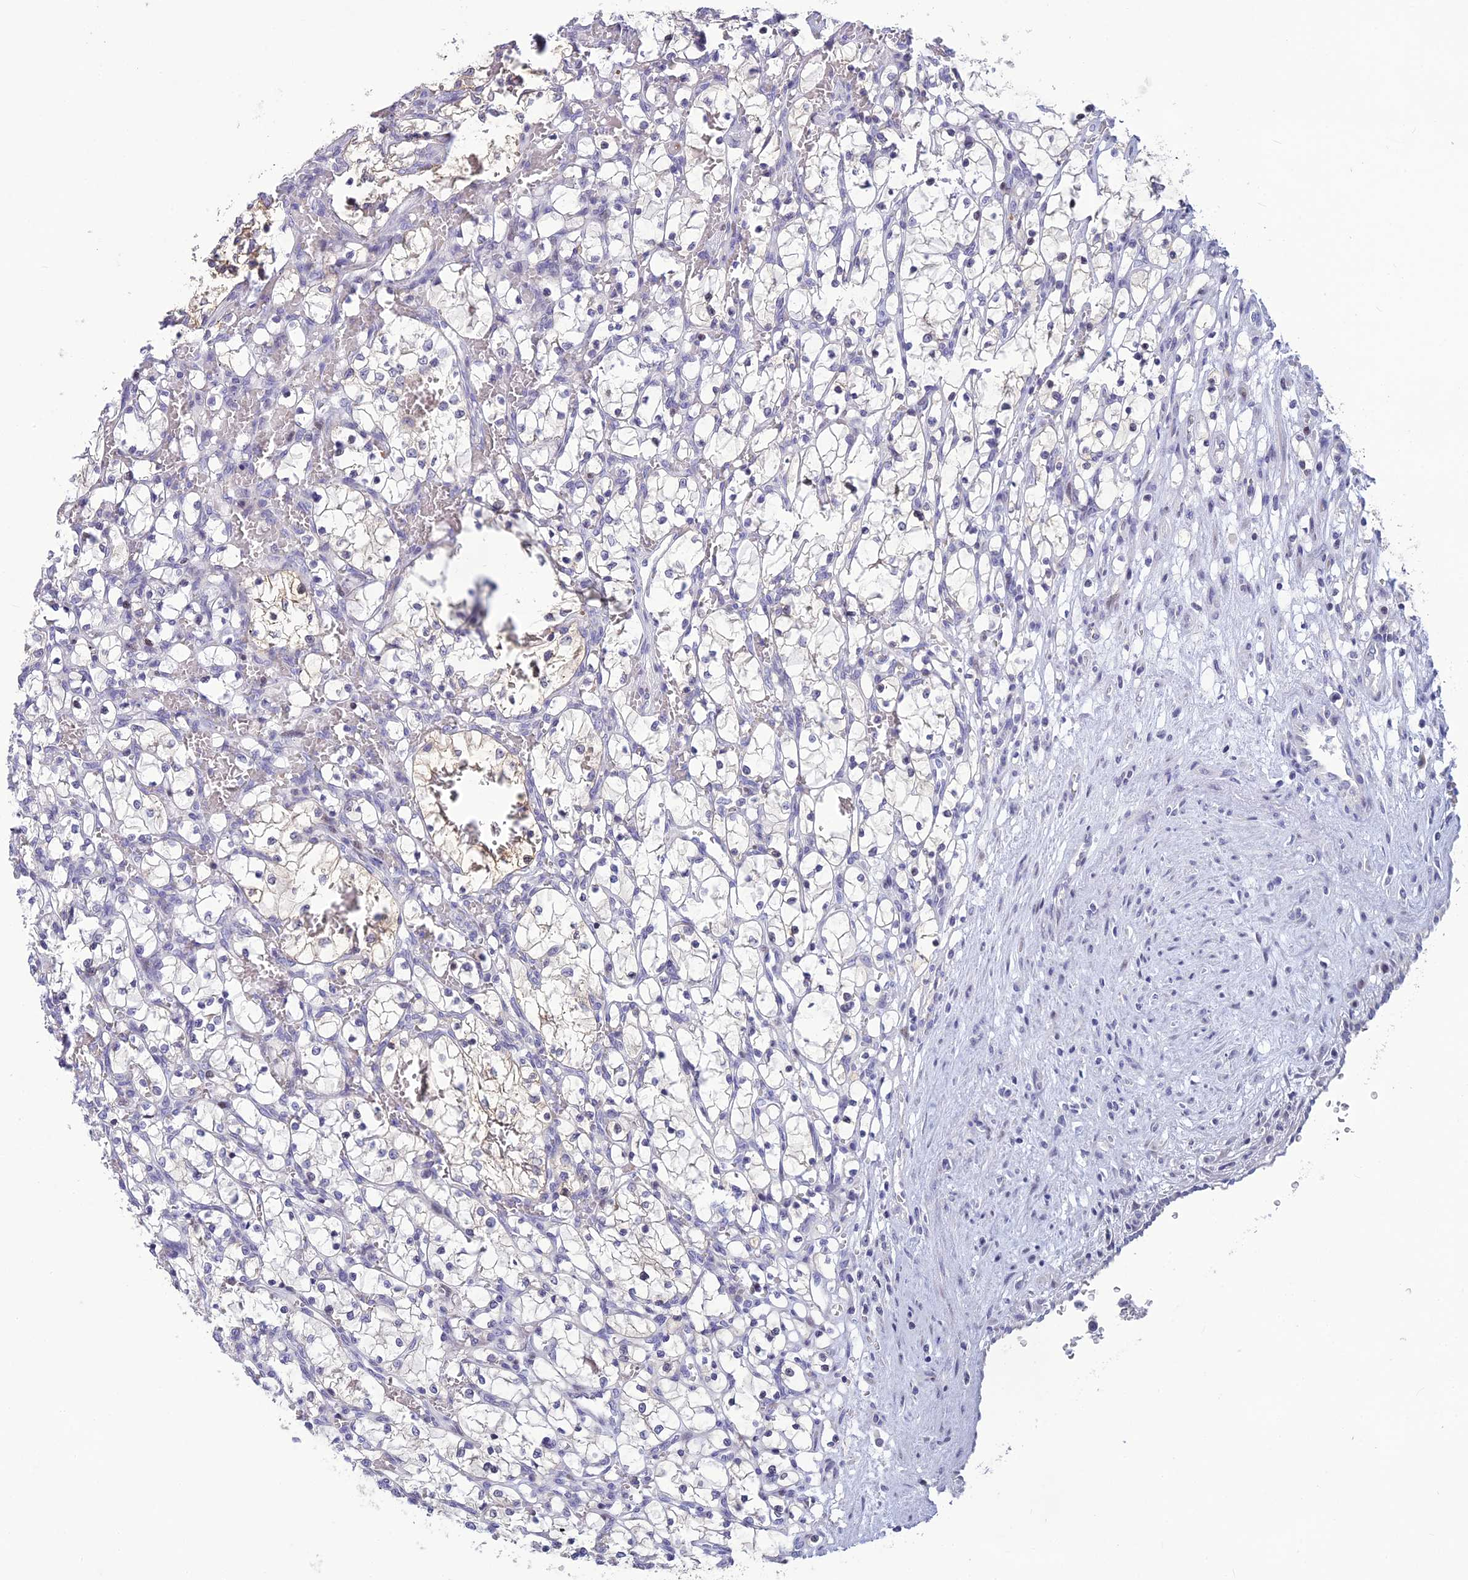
{"staining": {"intensity": "negative", "quantity": "none", "location": "none"}, "tissue": "renal cancer", "cell_type": "Tumor cells", "image_type": "cancer", "snomed": [{"axis": "morphology", "description": "Adenocarcinoma, NOS"}, {"axis": "topography", "description": "Kidney"}], "caption": "The image exhibits no staining of tumor cells in renal cancer.", "gene": "TMEM134", "patient": {"sex": "female", "age": 69}}